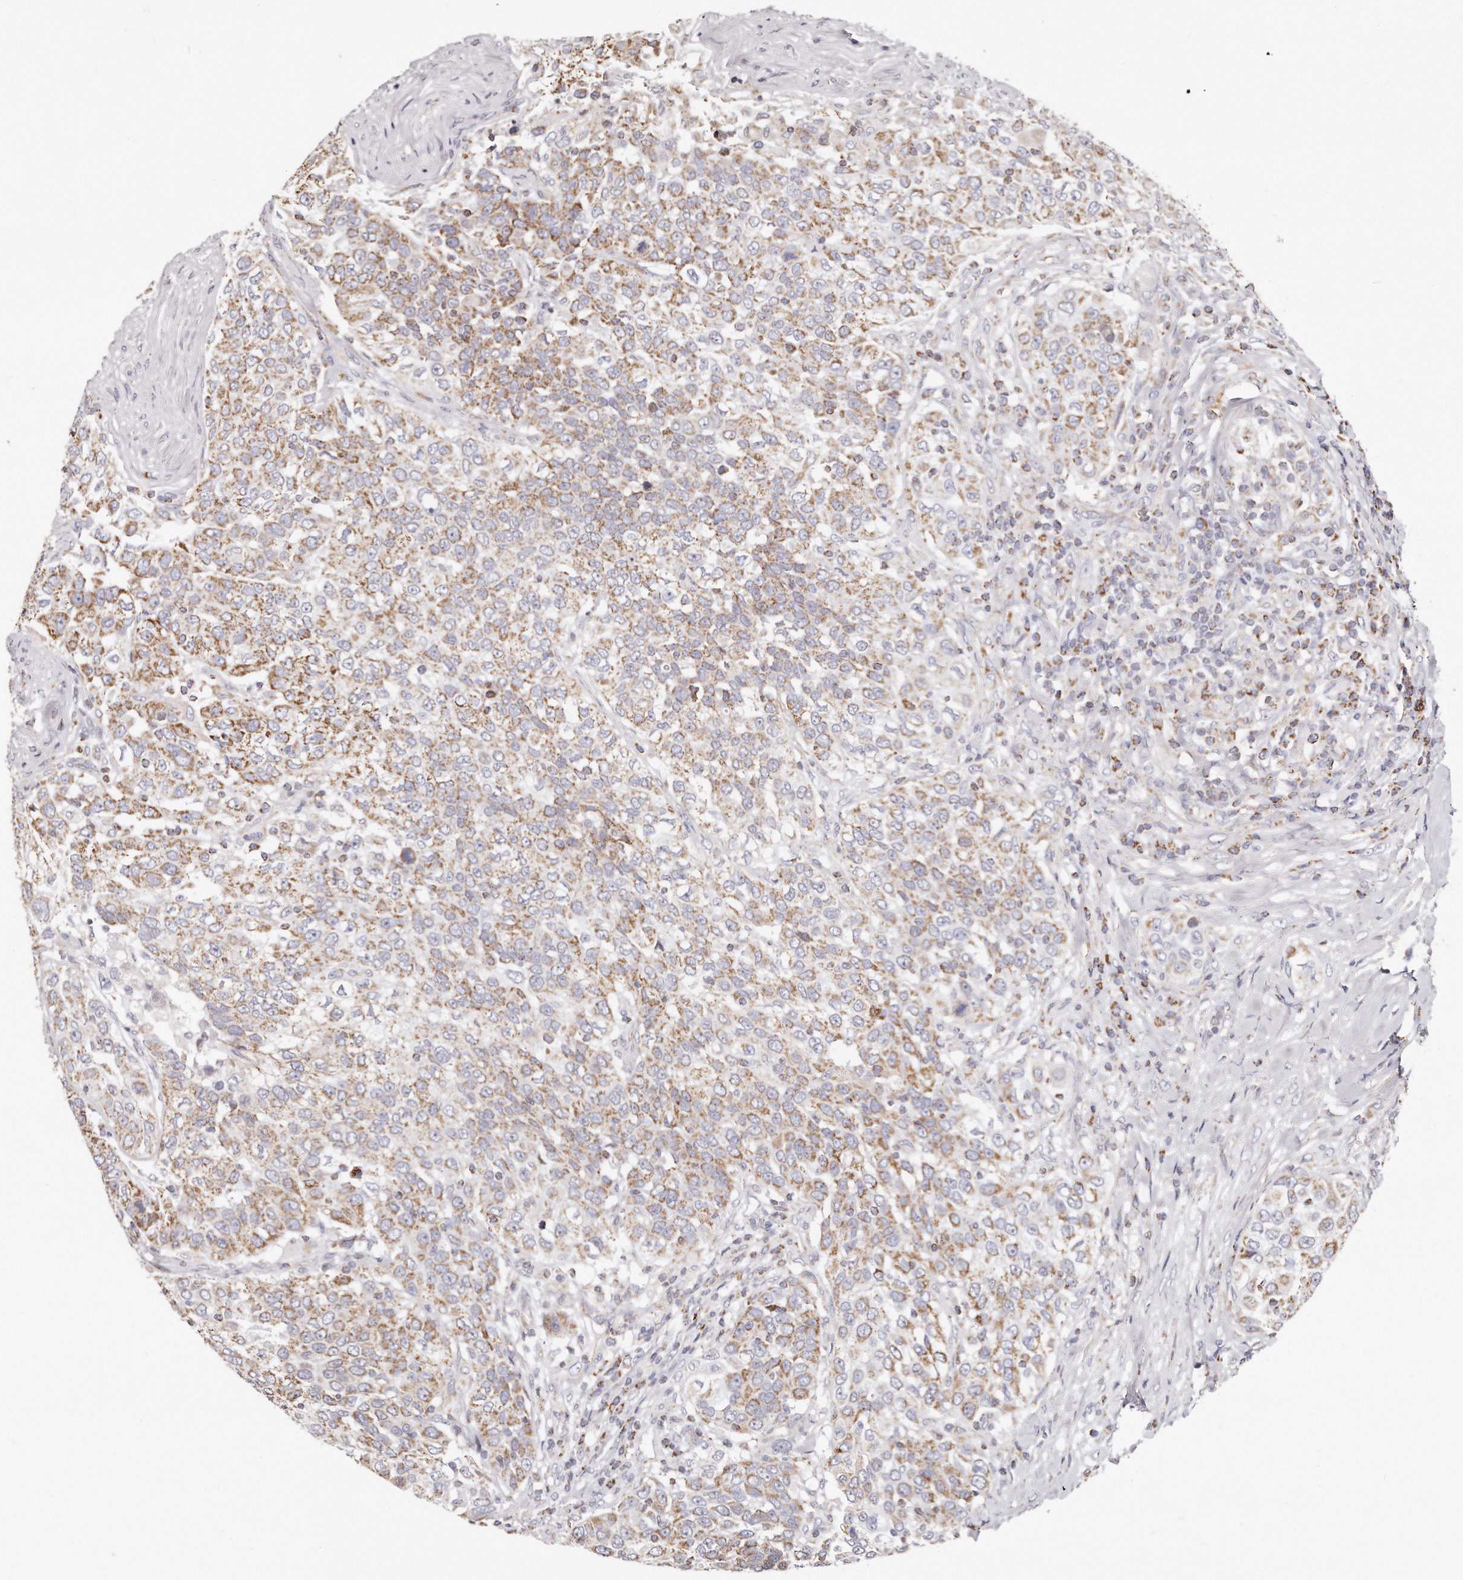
{"staining": {"intensity": "moderate", "quantity": ">75%", "location": "cytoplasmic/membranous"}, "tissue": "urothelial cancer", "cell_type": "Tumor cells", "image_type": "cancer", "snomed": [{"axis": "morphology", "description": "Urothelial carcinoma, High grade"}, {"axis": "topography", "description": "Urinary bladder"}], "caption": "IHC of urothelial cancer displays medium levels of moderate cytoplasmic/membranous expression in about >75% of tumor cells. (DAB (3,3'-diaminobenzidine) IHC, brown staining for protein, blue staining for nuclei).", "gene": "RTKN", "patient": {"sex": "female", "age": 80}}